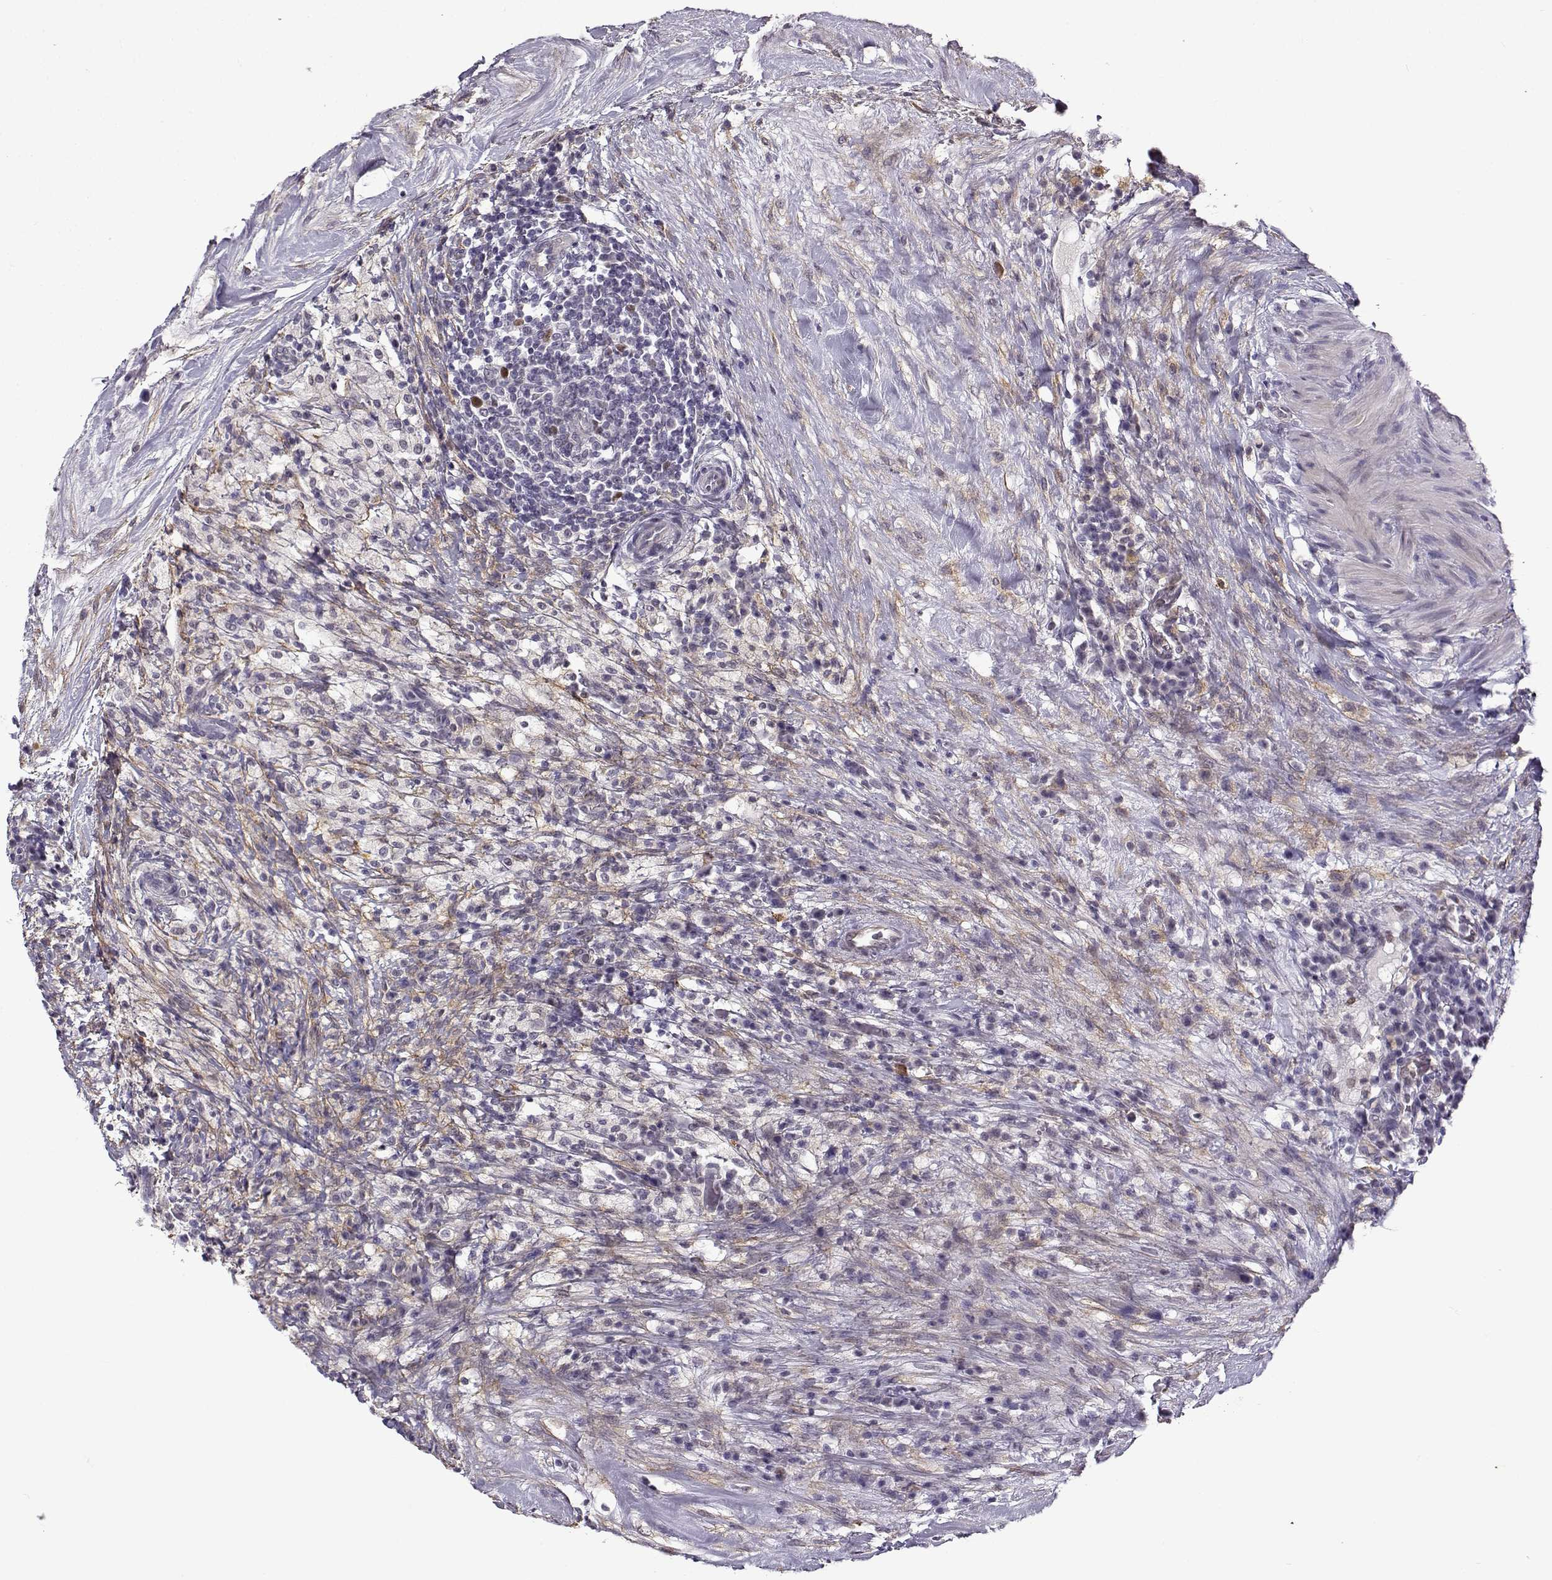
{"staining": {"intensity": "negative", "quantity": "none", "location": "none"}, "tissue": "testis cancer", "cell_type": "Tumor cells", "image_type": "cancer", "snomed": [{"axis": "morphology", "description": "Necrosis, NOS"}, {"axis": "morphology", "description": "Carcinoma, Embryonal, NOS"}, {"axis": "topography", "description": "Testis"}], "caption": "Tumor cells are negative for brown protein staining in testis cancer (embryonal carcinoma).", "gene": "BACH1", "patient": {"sex": "male", "age": 19}}